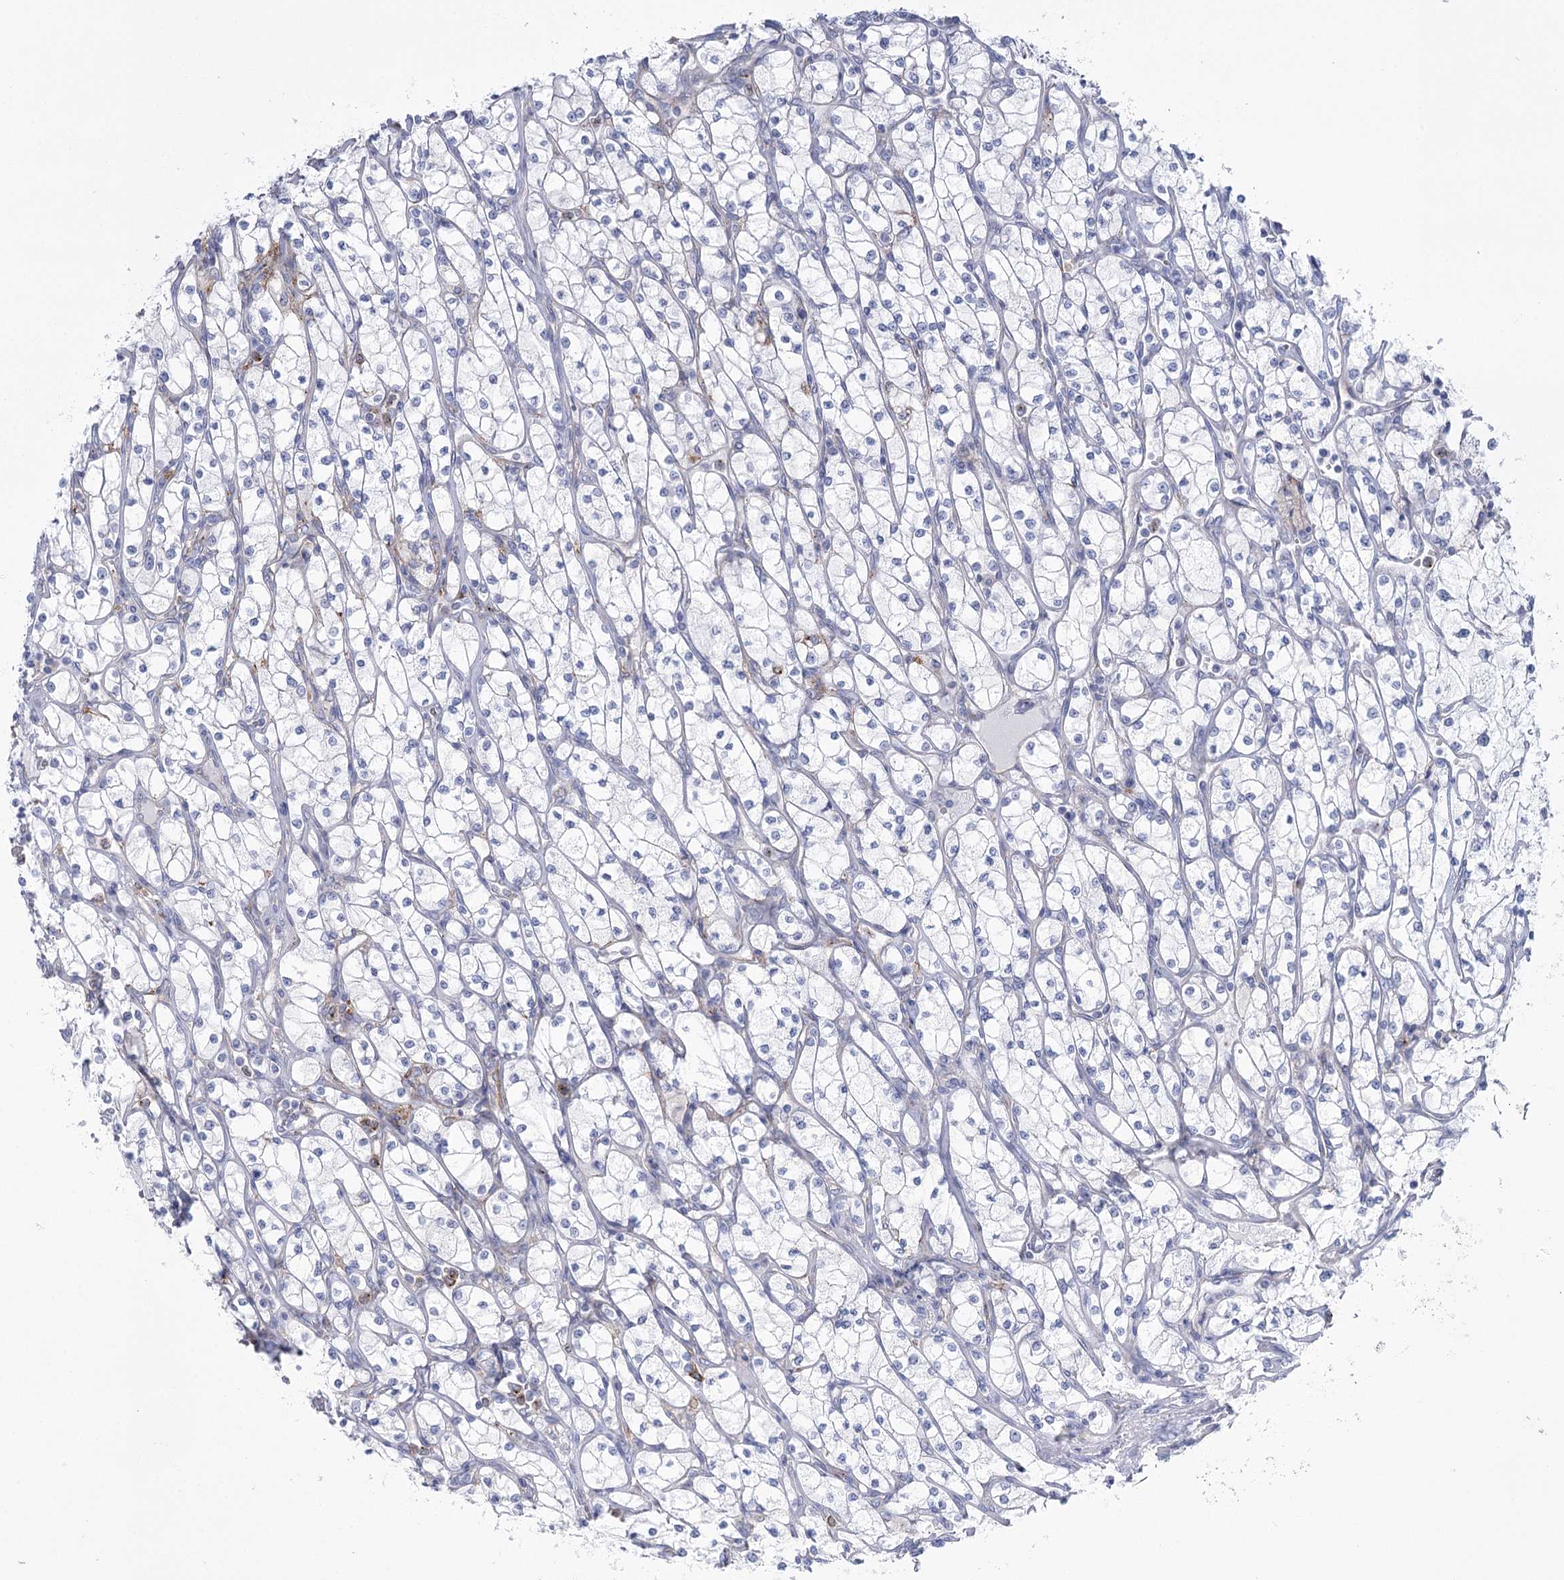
{"staining": {"intensity": "negative", "quantity": "none", "location": "none"}, "tissue": "renal cancer", "cell_type": "Tumor cells", "image_type": "cancer", "snomed": [{"axis": "morphology", "description": "Adenocarcinoma, NOS"}, {"axis": "topography", "description": "Kidney"}], "caption": "There is no significant staining in tumor cells of adenocarcinoma (renal). Nuclei are stained in blue.", "gene": "CCDC88A", "patient": {"sex": "male", "age": 80}}